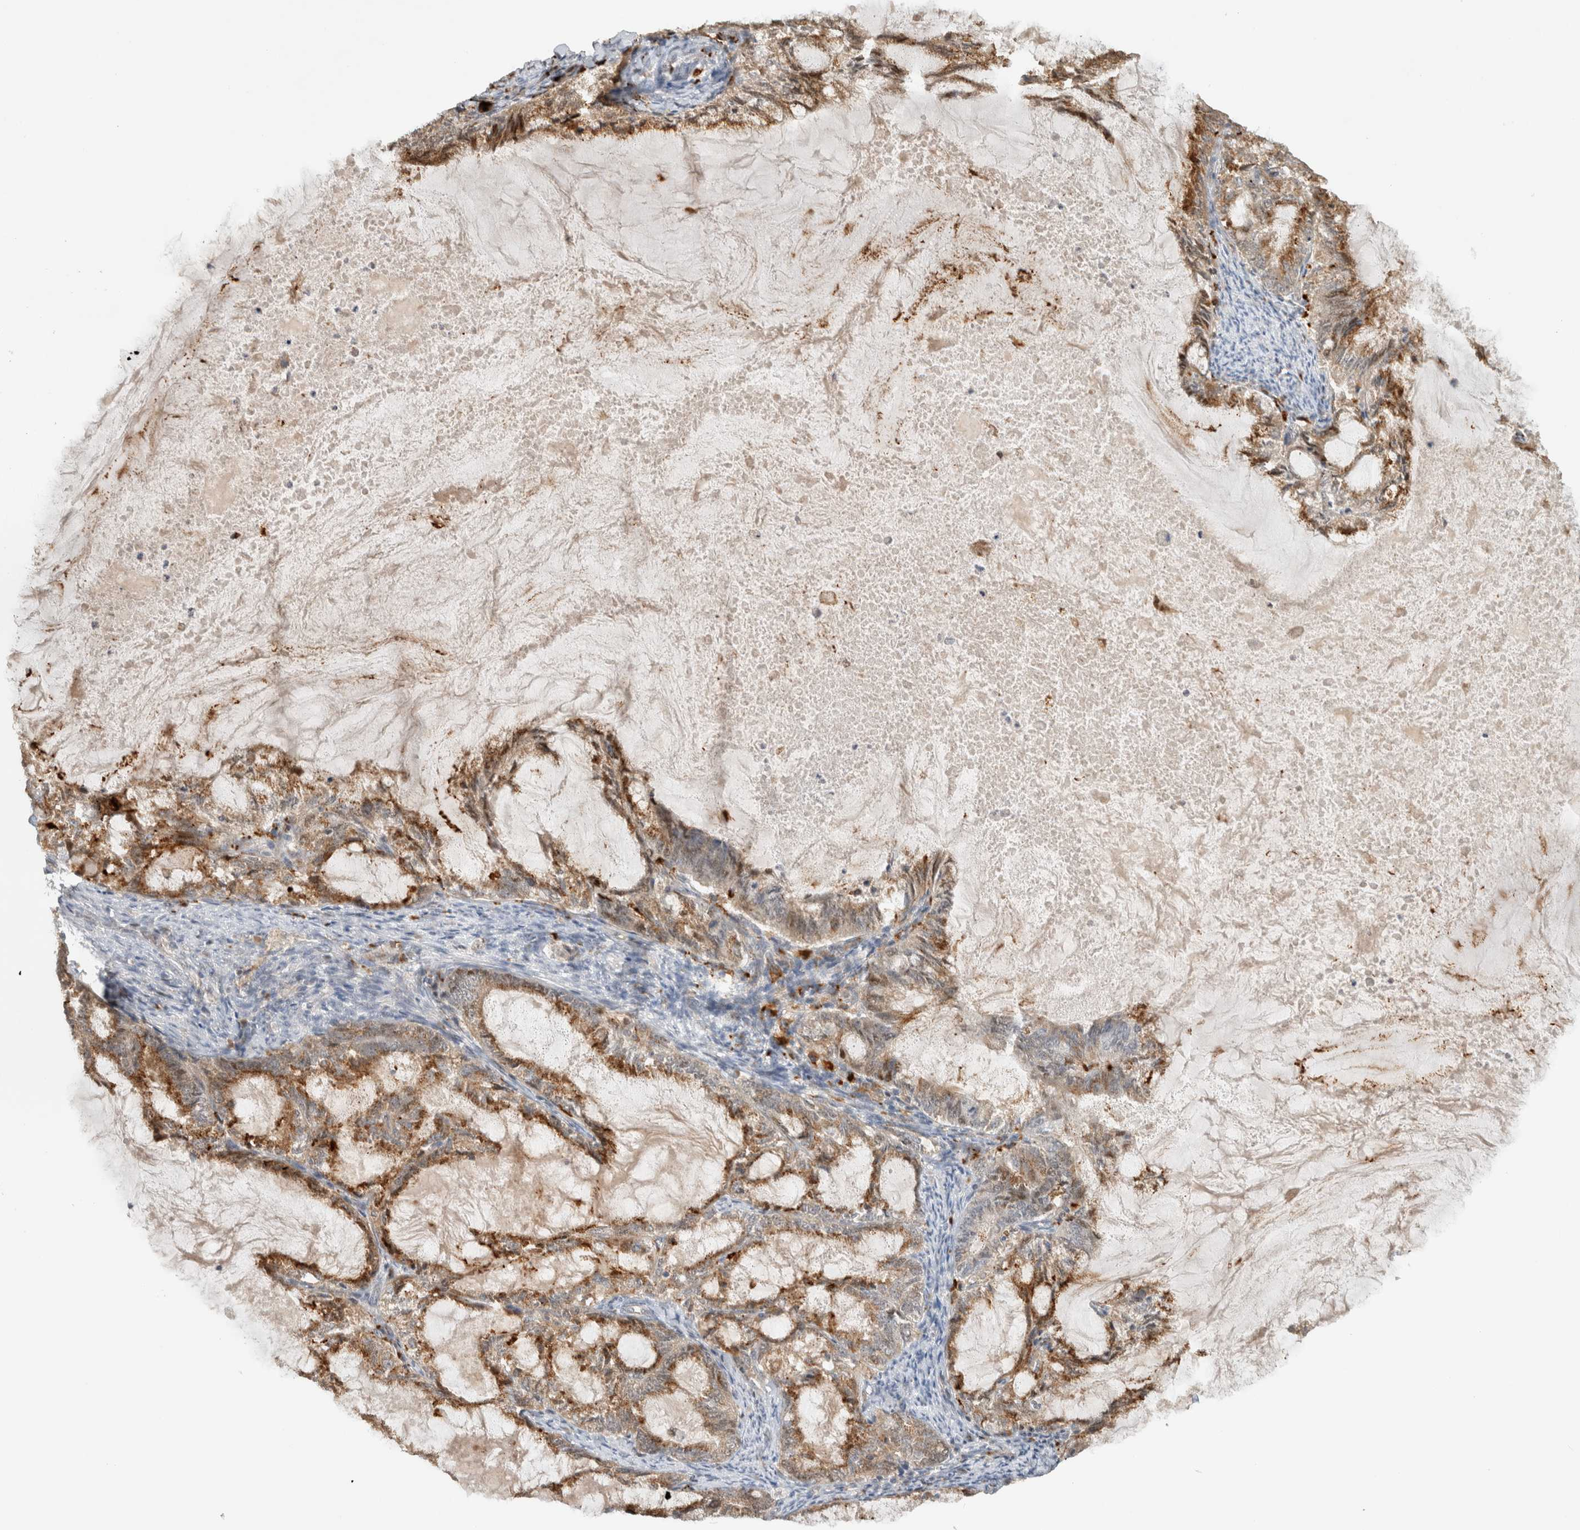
{"staining": {"intensity": "moderate", "quantity": ">75%", "location": "cytoplasmic/membranous"}, "tissue": "endometrial cancer", "cell_type": "Tumor cells", "image_type": "cancer", "snomed": [{"axis": "morphology", "description": "Adenocarcinoma, NOS"}, {"axis": "topography", "description": "Endometrium"}], "caption": "Brown immunohistochemical staining in endometrial cancer (adenocarcinoma) exhibits moderate cytoplasmic/membranous positivity in approximately >75% of tumor cells.", "gene": "OTUD6B", "patient": {"sex": "female", "age": 86}}